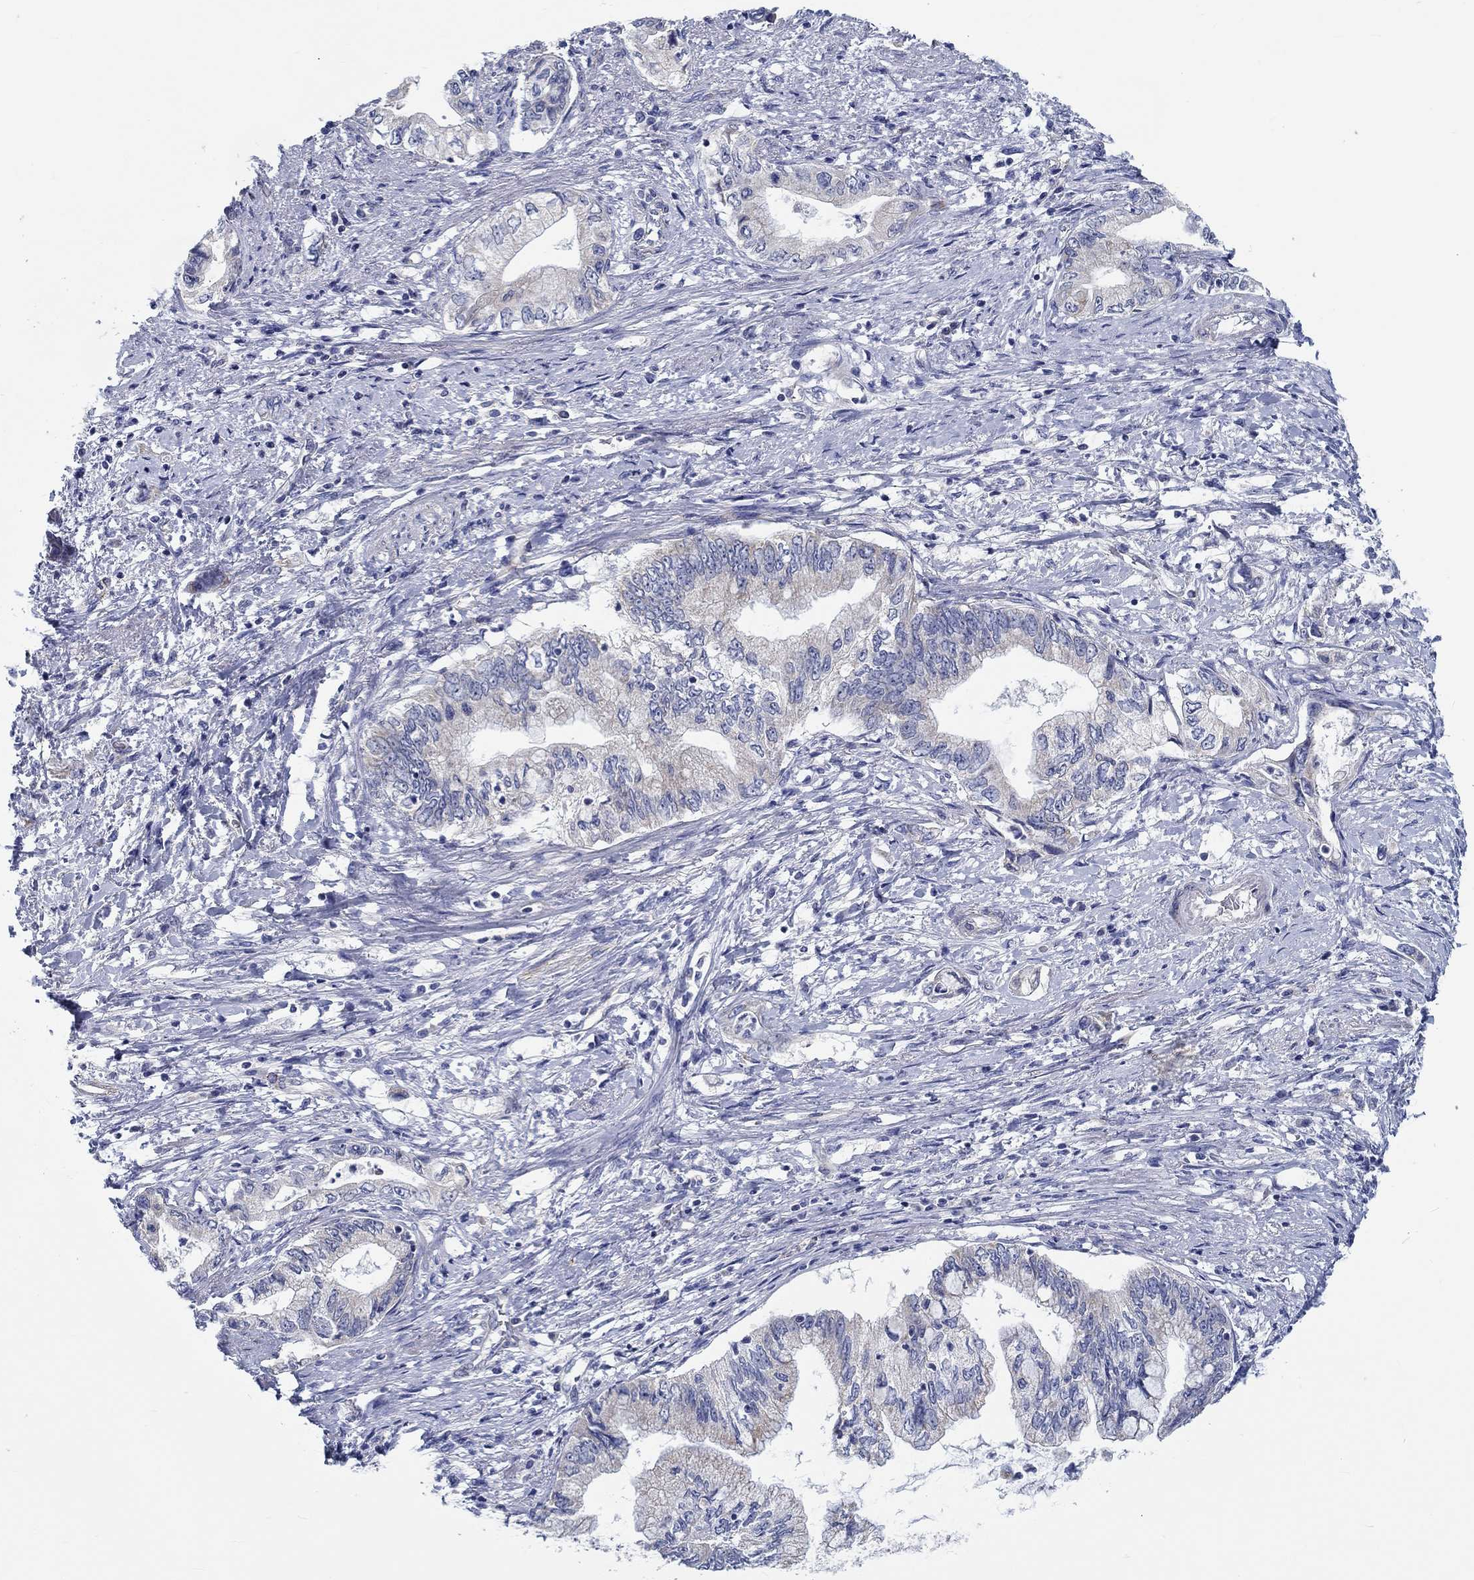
{"staining": {"intensity": "negative", "quantity": "none", "location": "none"}, "tissue": "pancreatic cancer", "cell_type": "Tumor cells", "image_type": "cancer", "snomed": [{"axis": "morphology", "description": "Adenocarcinoma, NOS"}, {"axis": "topography", "description": "Pancreas"}], "caption": "An immunohistochemistry photomicrograph of pancreatic cancer (adenocarcinoma) is shown. There is no staining in tumor cells of pancreatic cancer (adenocarcinoma).", "gene": "MYBPC1", "patient": {"sex": "female", "age": 73}}